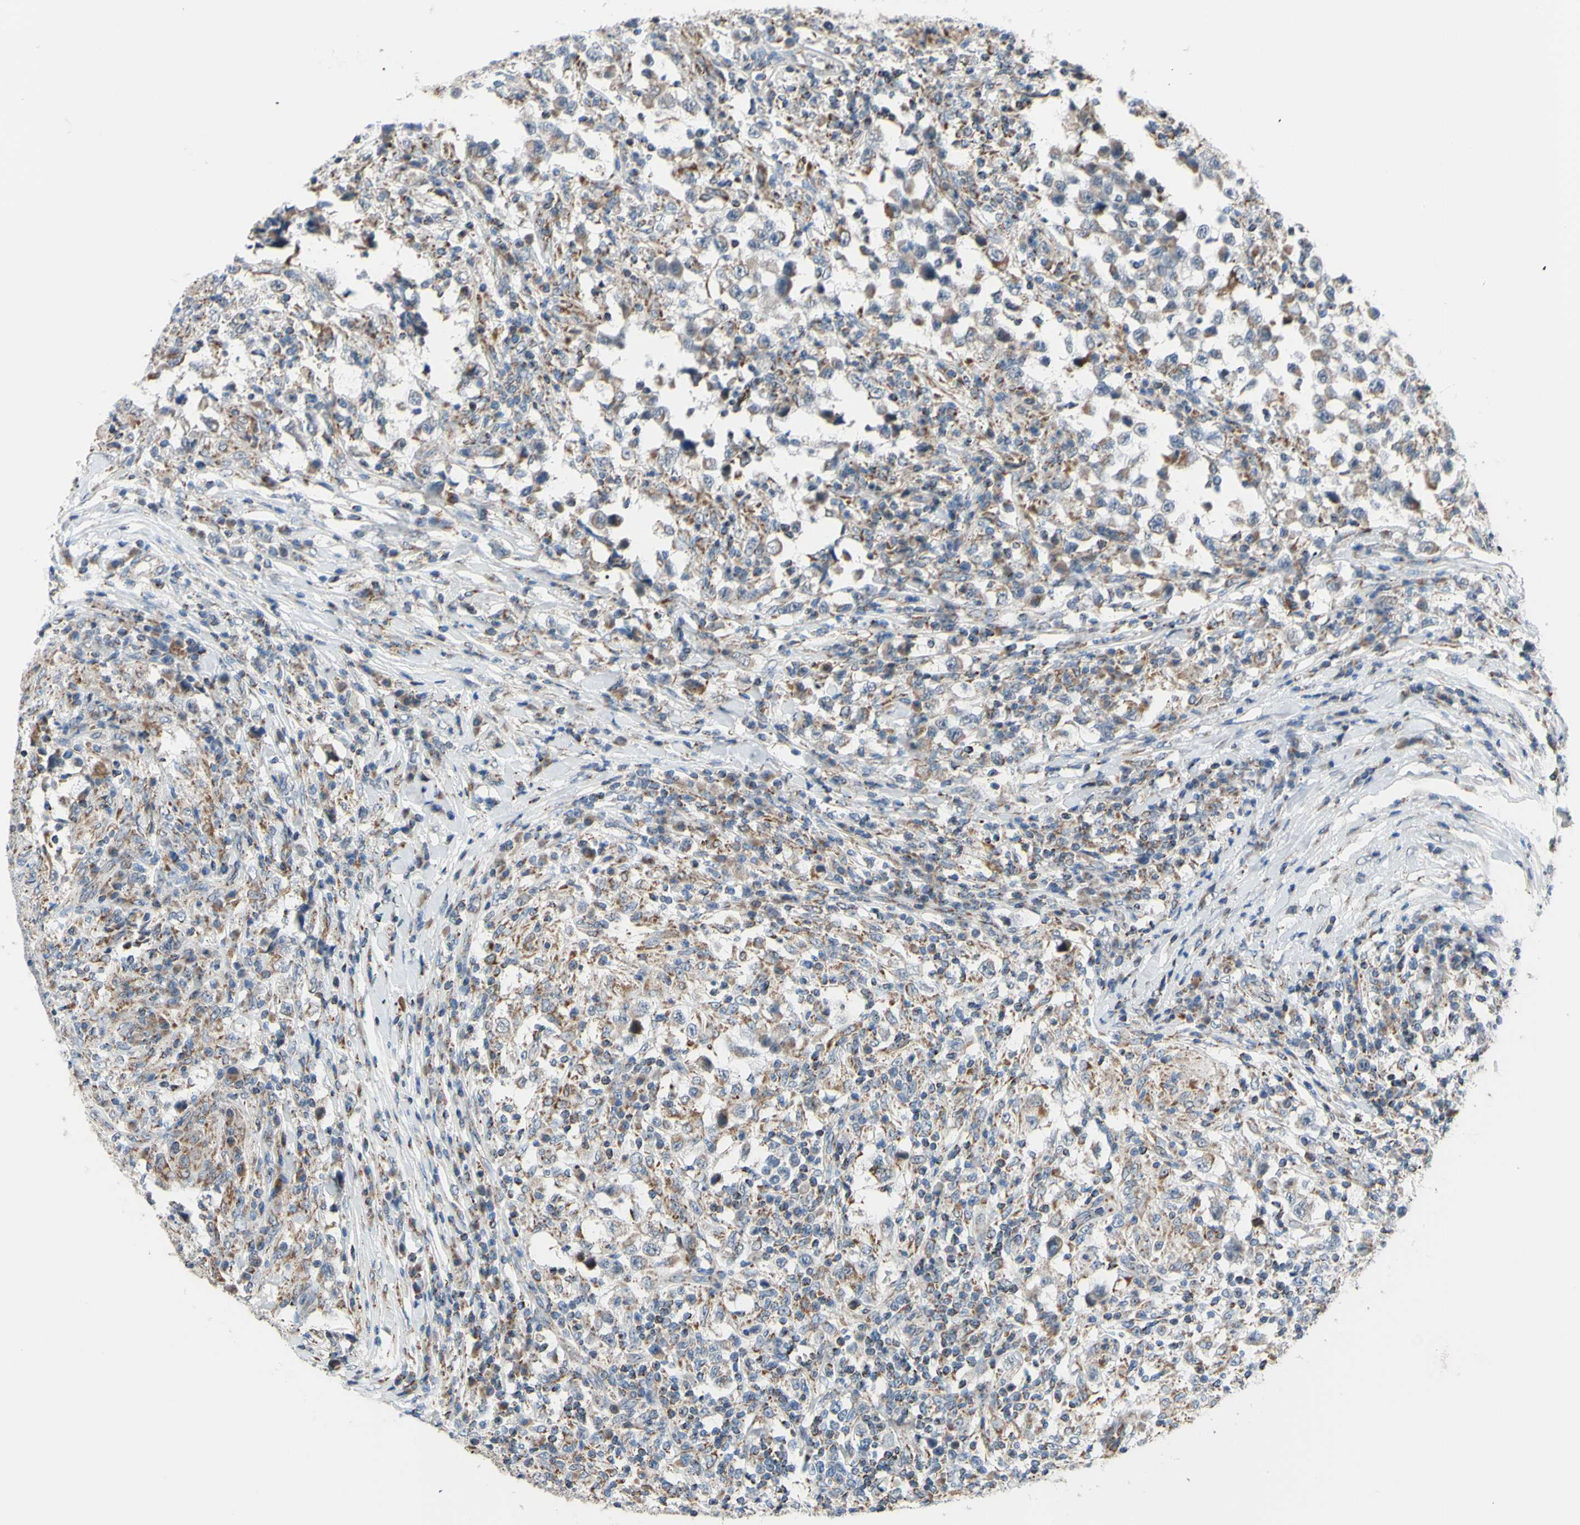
{"staining": {"intensity": "weak", "quantity": "25%-75%", "location": "cytoplasmic/membranous"}, "tissue": "testis cancer", "cell_type": "Tumor cells", "image_type": "cancer", "snomed": [{"axis": "morphology", "description": "Carcinoma, Embryonal, NOS"}, {"axis": "topography", "description": "Testis"}], "caption": "An image showing weak cytoplasmic/membranous expression in approximately 25%-75% of tumor cells in embryonal carcinoma (testis), as visualized by brown immunohistochemical staining.", "gene": "GLT8D1", "patient": {"sex": "male", "age": 21}}